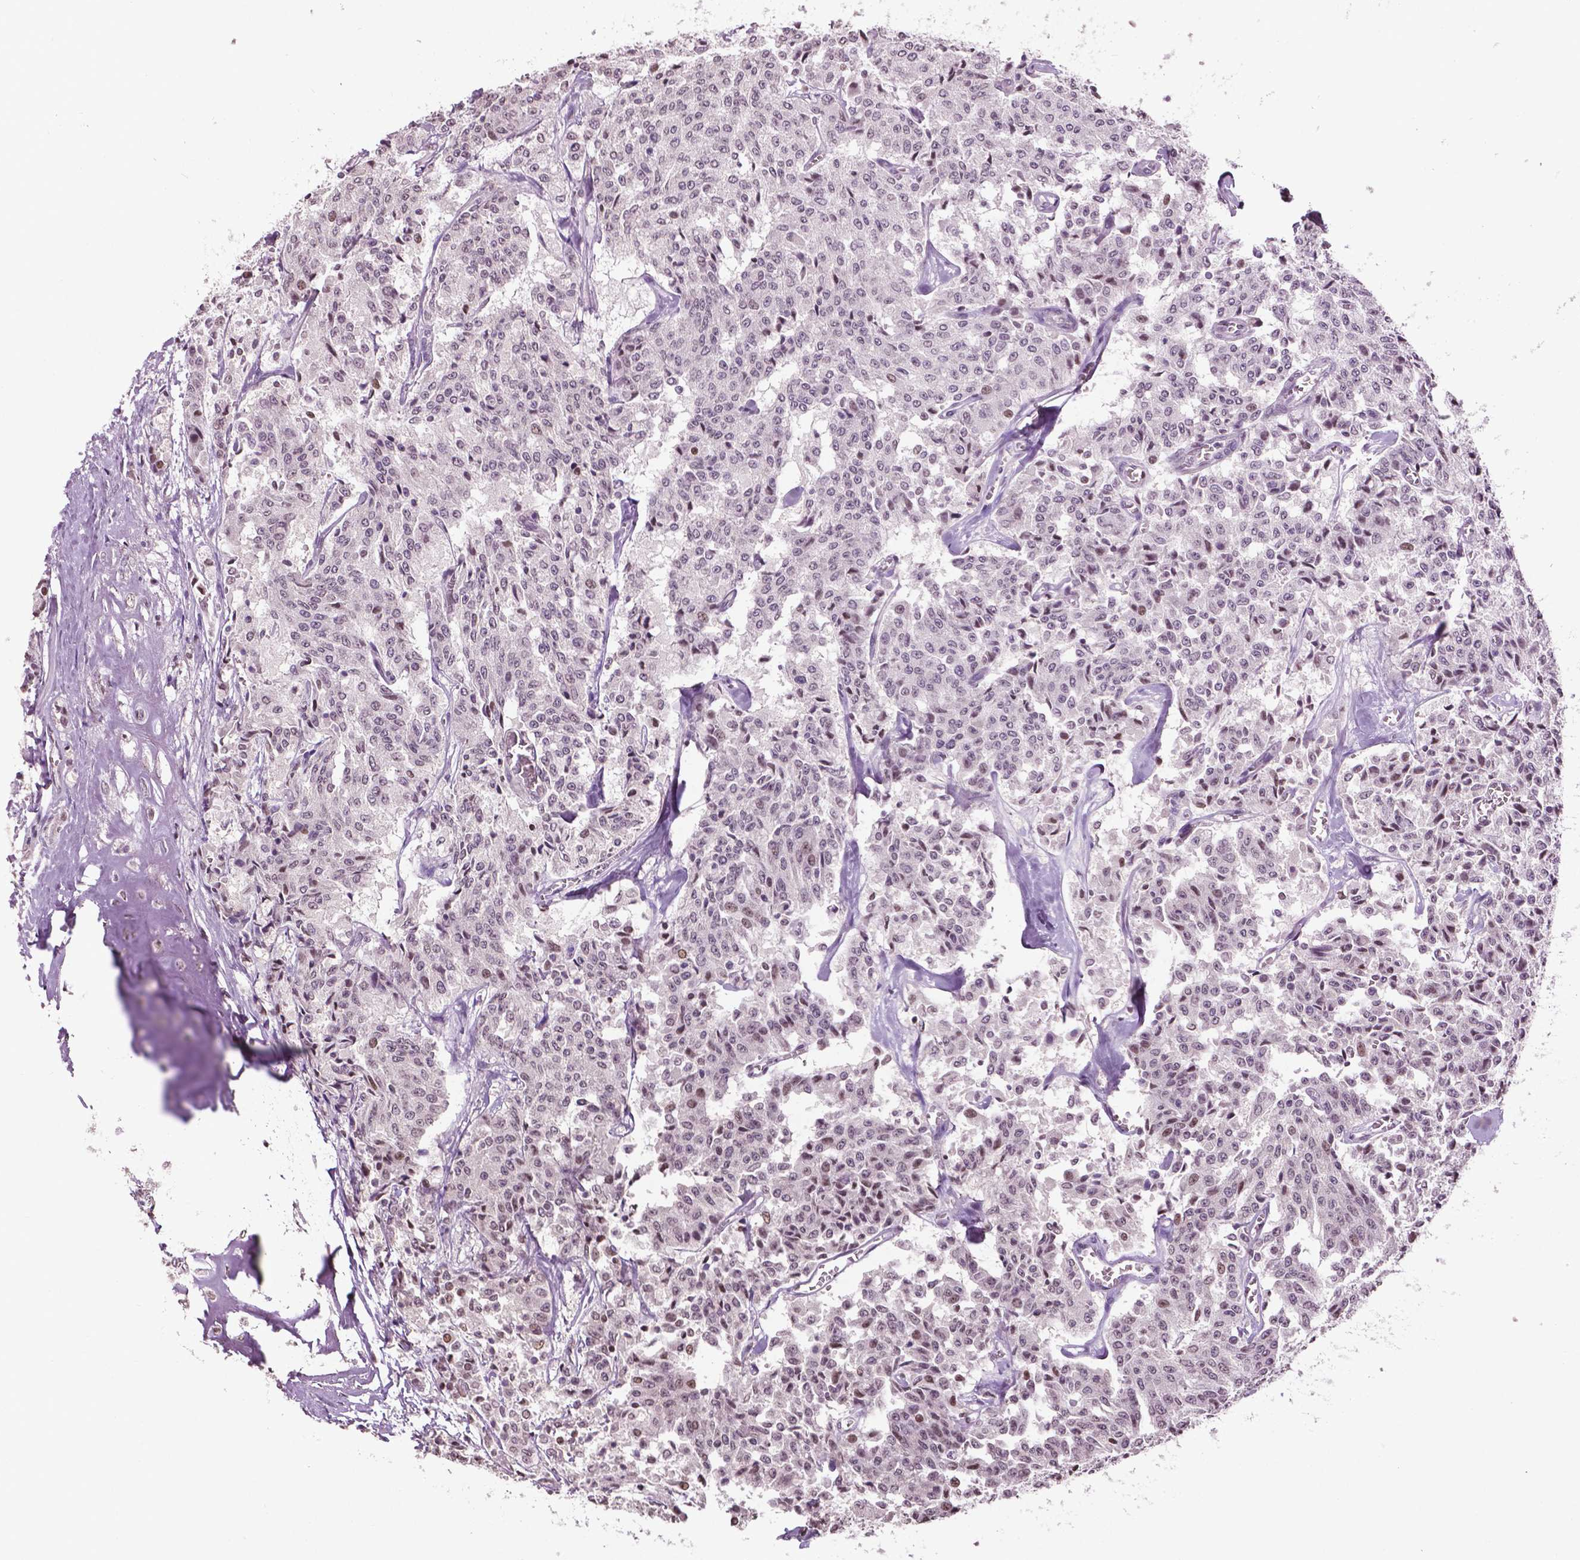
{"staining": {"intensity": "moderate", "quantity": "<25%", "location": "nuclear"}, "tissue": "carcinoid", "cell_type": "Tumor cells", "image_type": "cancer", "snomed": [{"axis": "morphology", "description": "Carcinoid, malignant, NOS"}, {"axis": "topography", "description": "Lung"}], "caption": "A micrograph of carcinoid (malignant) stained for a protein shows moderate nuclear brown staining in tumor cells.", "gene": "DLX5", "patient": {"sex": "male", "age": 71}}